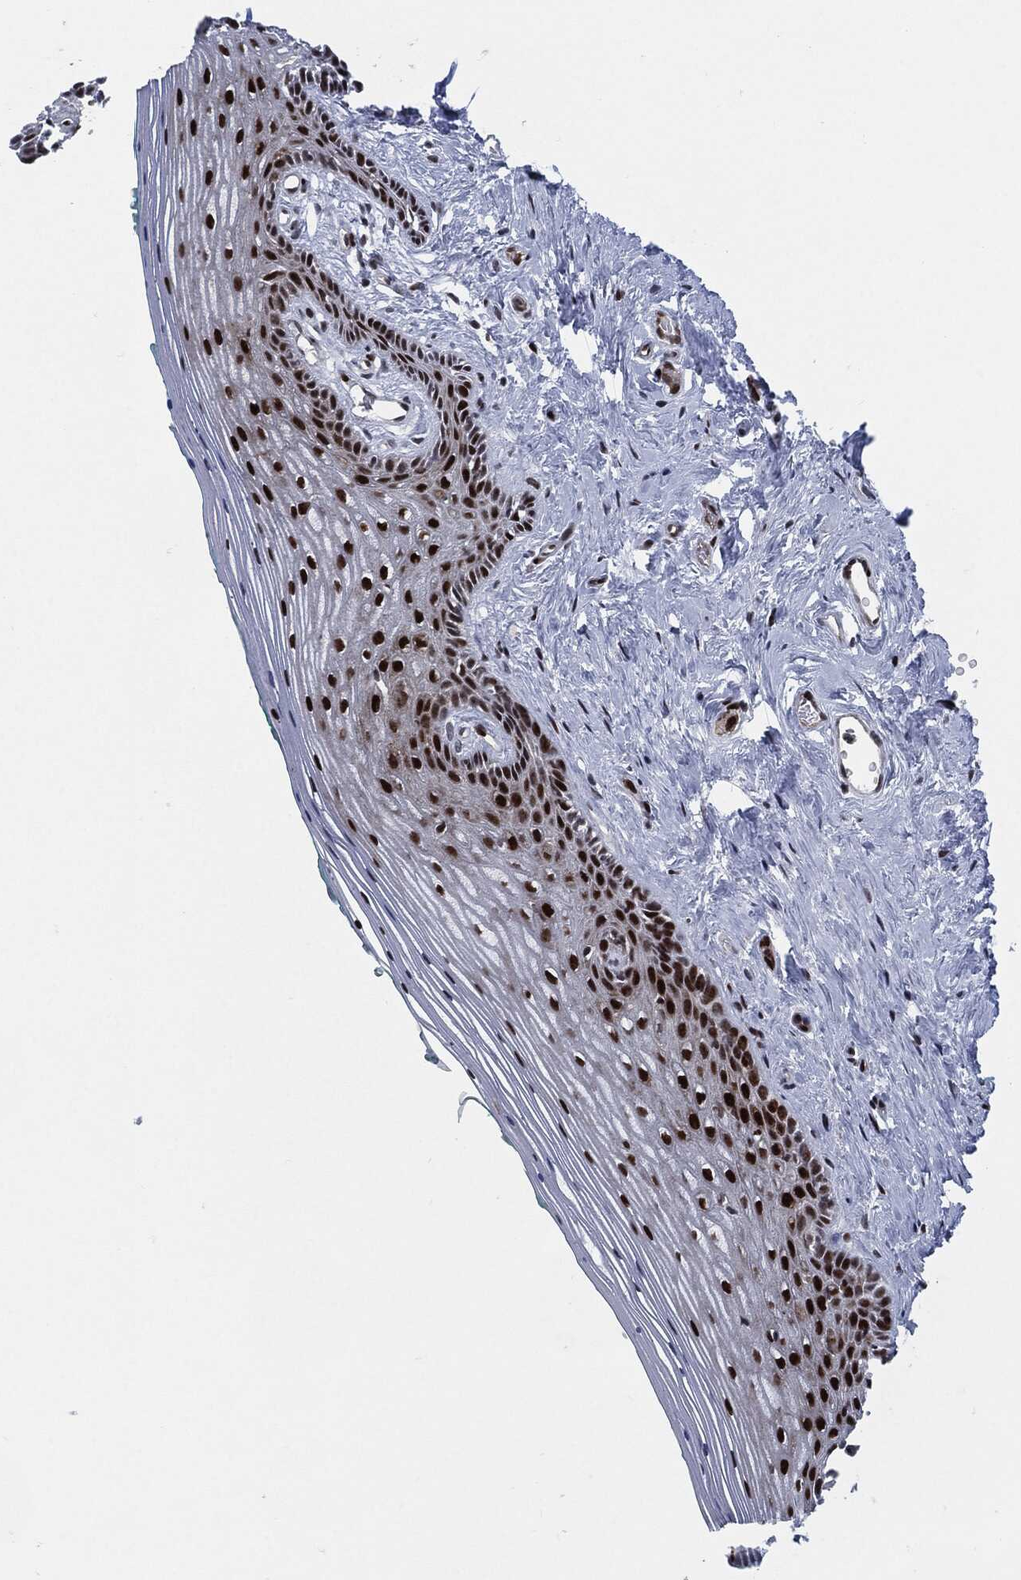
{"staining": {"intensity": "strong", "quantity": "25%-75%", "location": "nuclear"}, "tissue": "vagina", "cell_type": "Squamous epithelial cells", "image_type": "normal", "snomed": [{"axis": "morphology", "description": "Normal tissue, NOS"}, {"axis": "topography", "description": "Vagina"}], "caption": "A brown stain highlights strong nuclear positivity of a protein in squamous epithelial cells of normal vagina.", "gene": "AKT2", "patient": {"sex": "female", "age": 45}}